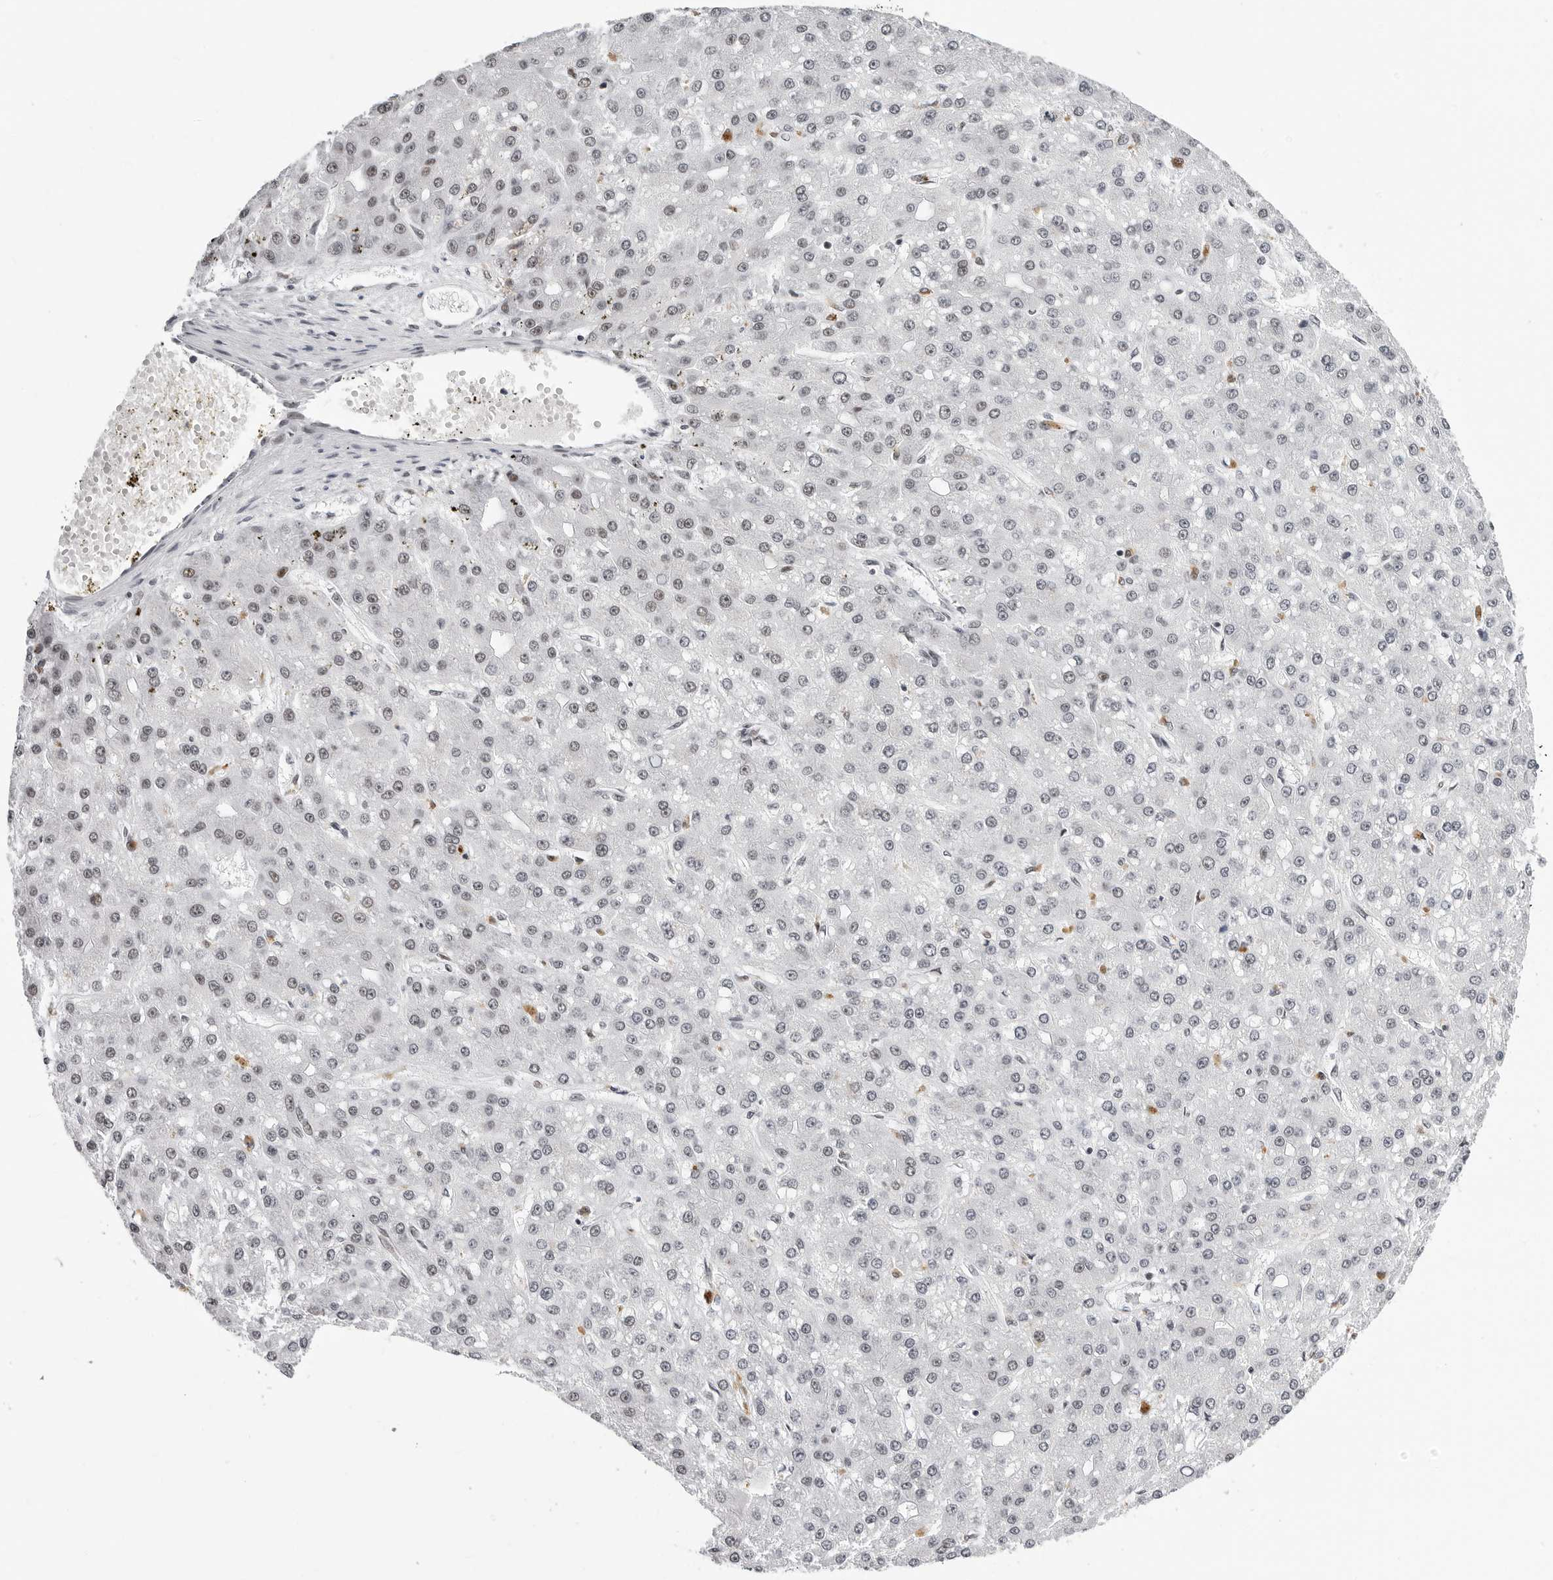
{"staining": {"intensity": "weak", "quantity": "<25%", "location": "nuclear"}, "tissue": "liver cancer", "cell_type": "Tumor cells", "image_type": "cancer", "snomed": [{"axis": "morphology", "description": "Carcinoma, Hepatocellular, NOS"}, {"axis": "topography", "description": "Liver"}], "caption": "IHC micrograph of human liver cancer (hepatocellular carcinoma) stained for a protein (brown), which exhibits no staining in tumor cells.", "gene": "SF3B4", "patient": {"sex": "male", "age": 67}}